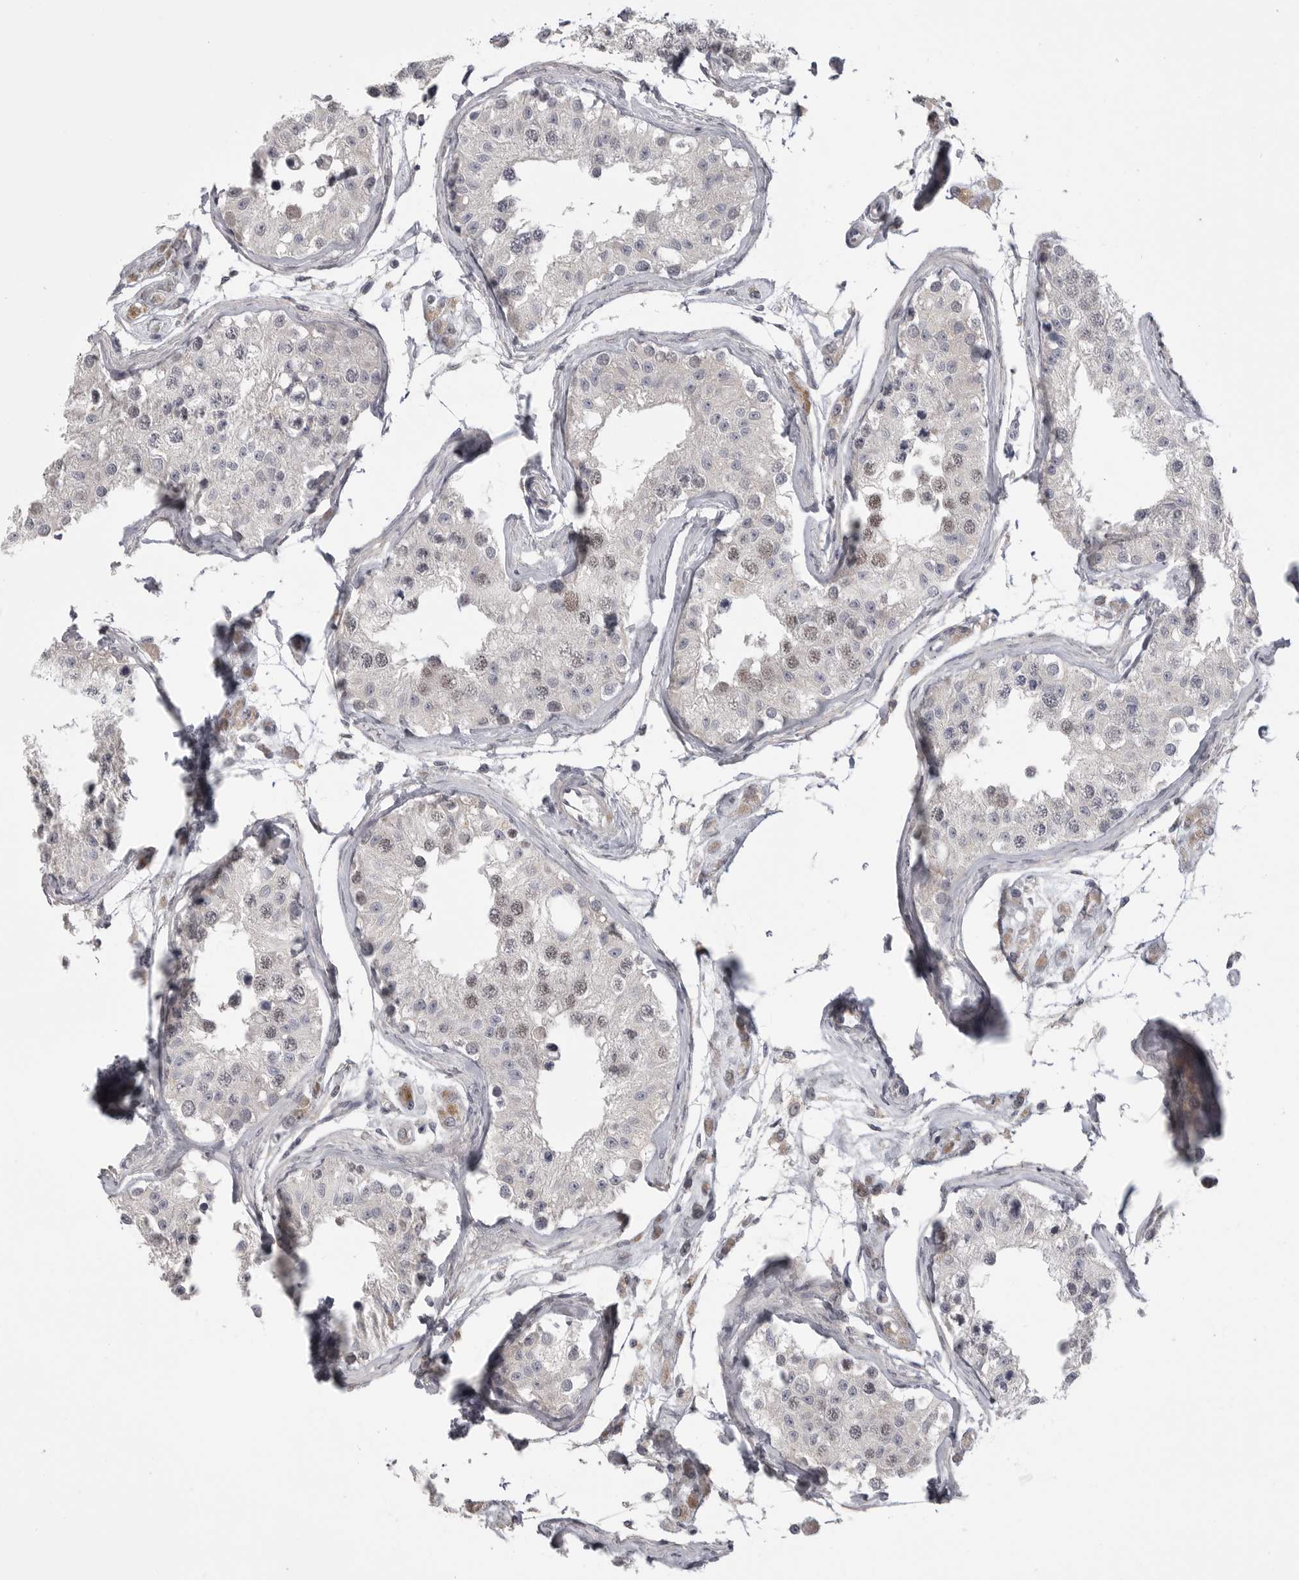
{"staining": {"intensity": "weak", "quantity": "25%-75%", "location": "nuclear"}, "tissue": "testis", "cell_type": "Cells in seminiferous ducts", "image_type": "normal", "snomed": [{"axis": "morphology", "description": "Normal tissue, NOS"}, {"axis": "morphology", "description": "Adenocarcinoma, metastatic, NOS"}, {"axis": "topography", "description": "Testis"}], "caption": "Brown immunohistochemical staining in unremarkable testis reveals weak nuclear positivity in about 25%-75% of cells in seminiferous ducts. (brown staining indicates protein expression, while blue staining denotes nuclei).", "gene": "SERPING1", "patient": {"sex": "male", "age": 26}}